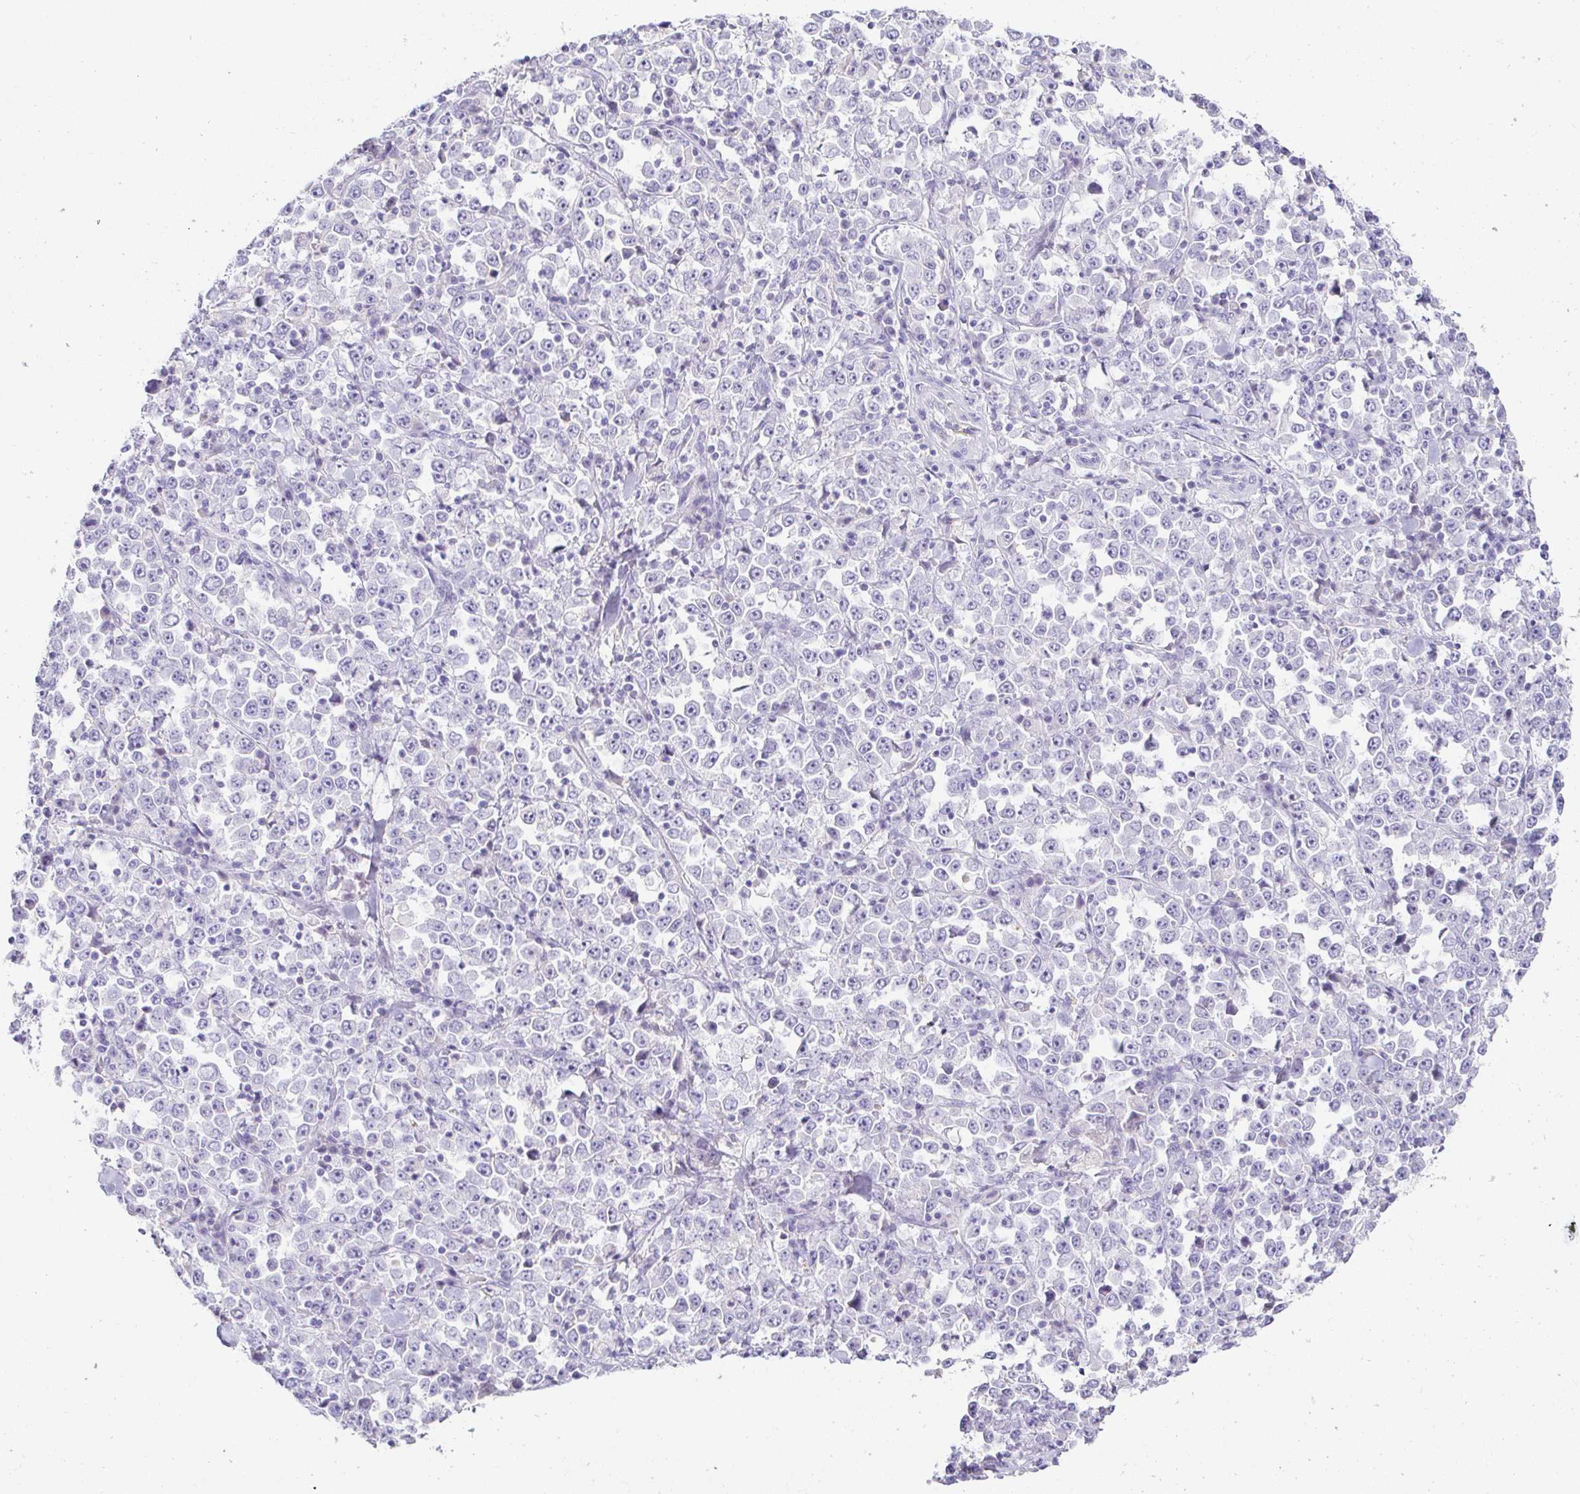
{"staining": {"intensity": "negative", "quantity": "none", "location": "none"}, "tissue": "stomach cancer", "cell_type": "Tumor cells", "image_type": "cancer", "snomed": [{"axis": "morphology", "description": "Normal tissue, NOS"}, {"axis": "morphology", "description": "Adenocarcinoma, NOS"}, {"axis": "topography", "description": "Stomach, upper"}, {"axis": "topography", "description": "Stomach"}], "caption": "Tumor cells show no significant staining in adenocarcinoma (stomach). The staining is performed using DAB brown chromogen with nuclei counter-stained in using hematoxylin.", "gene": "SAA4", "patient": {"sex": "male", "age": 59}}